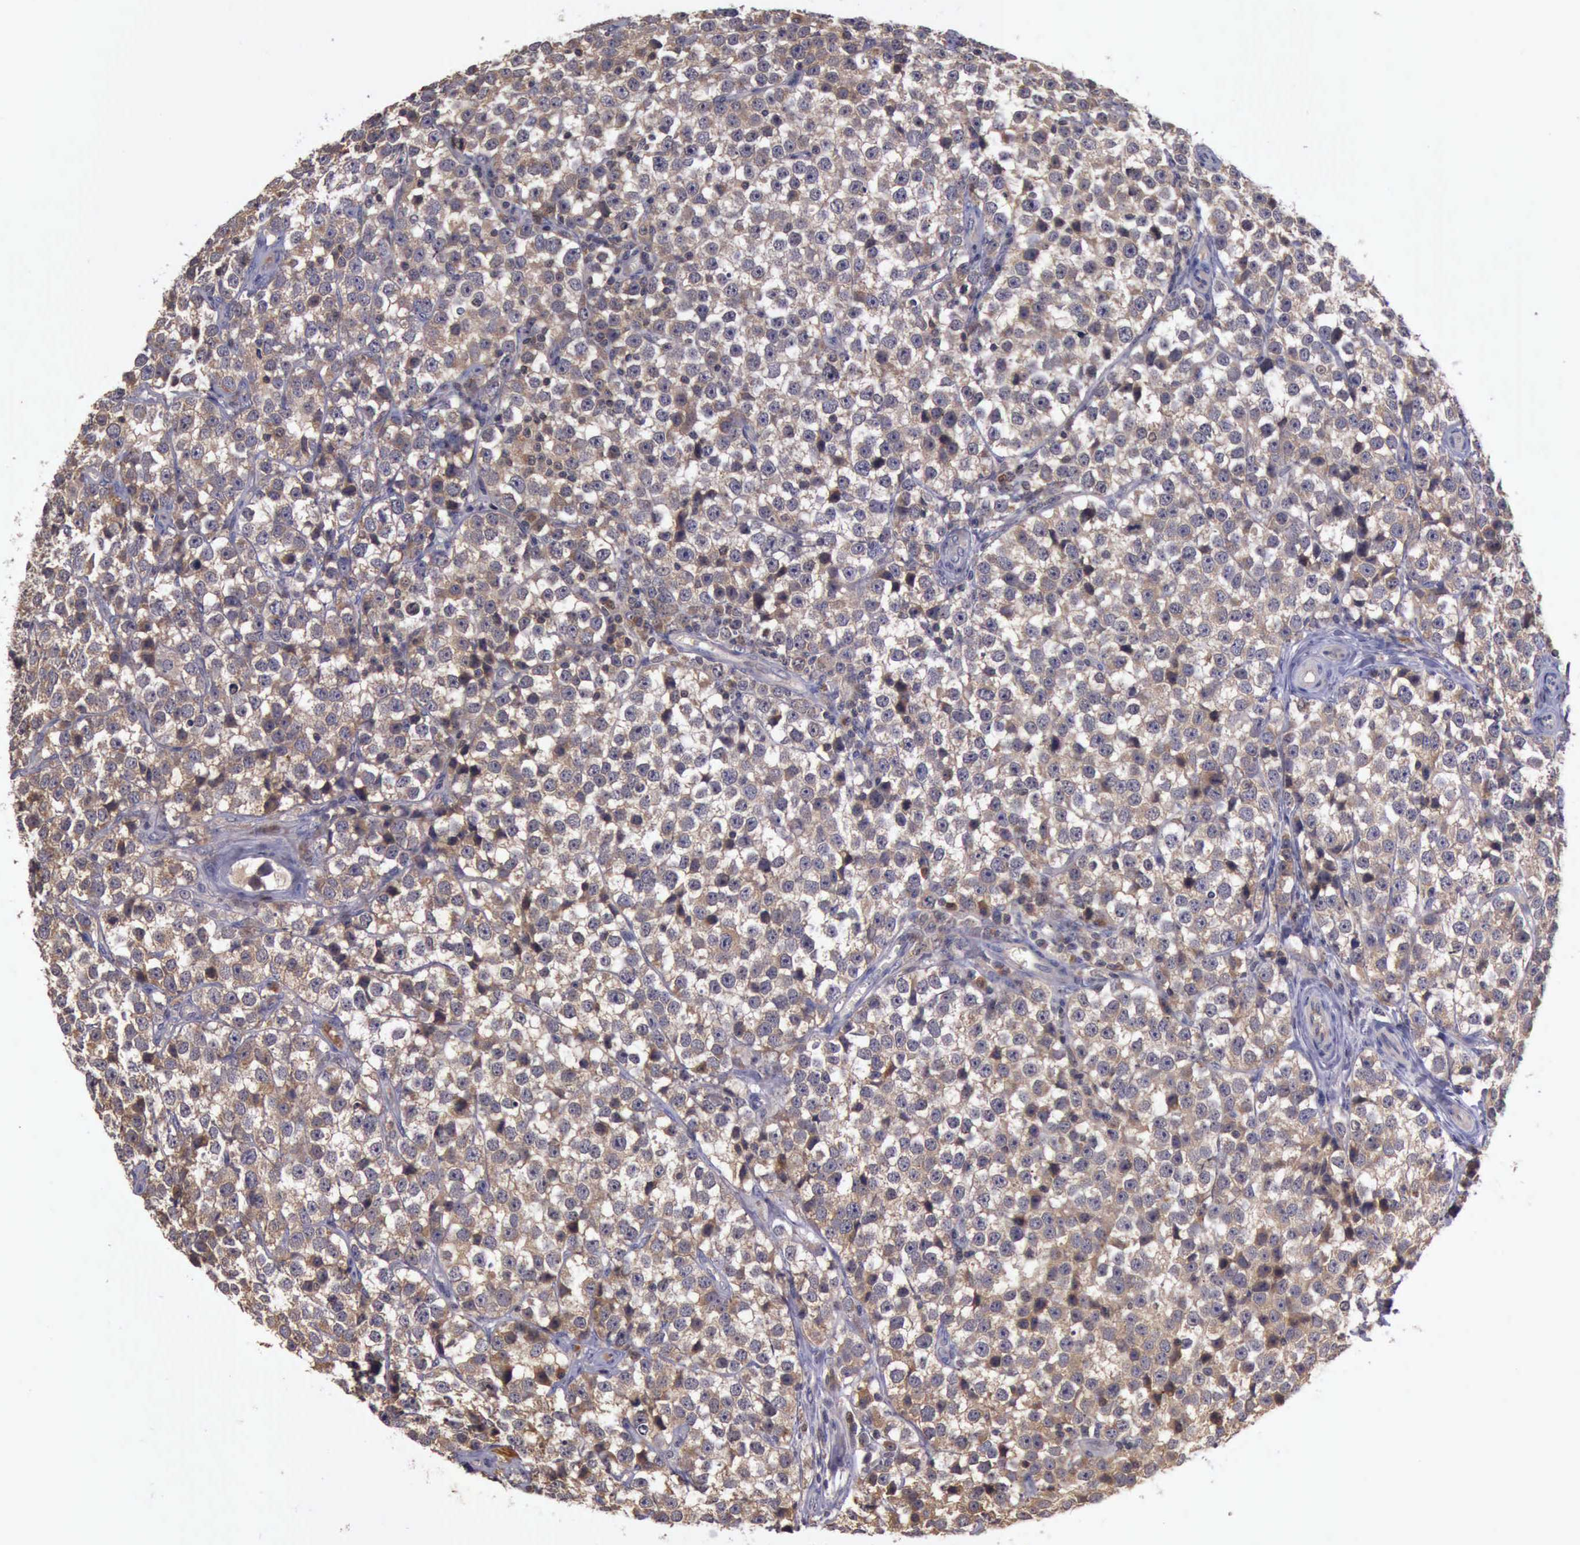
{"staining": {"intensity": "weak", "quantity": "<25%", "location": "cytoplasmic/membranous"}, "tissue": "testis cancer", "cell_type": "Tumor cells", "image_type": "cancer", "snomed": [{"axis": "morphology", "description": "Seminoma, NOS"}, {"axis": "topography", "description": "Testis"}], "caption": "An IHC photomicrograph of testis cancer (seminoma) is shown. There is no staining in tumor cells of testis cancer (seminoma).", "gene": "RAB39B", "patient": {"sex": "male", "age": 25}}